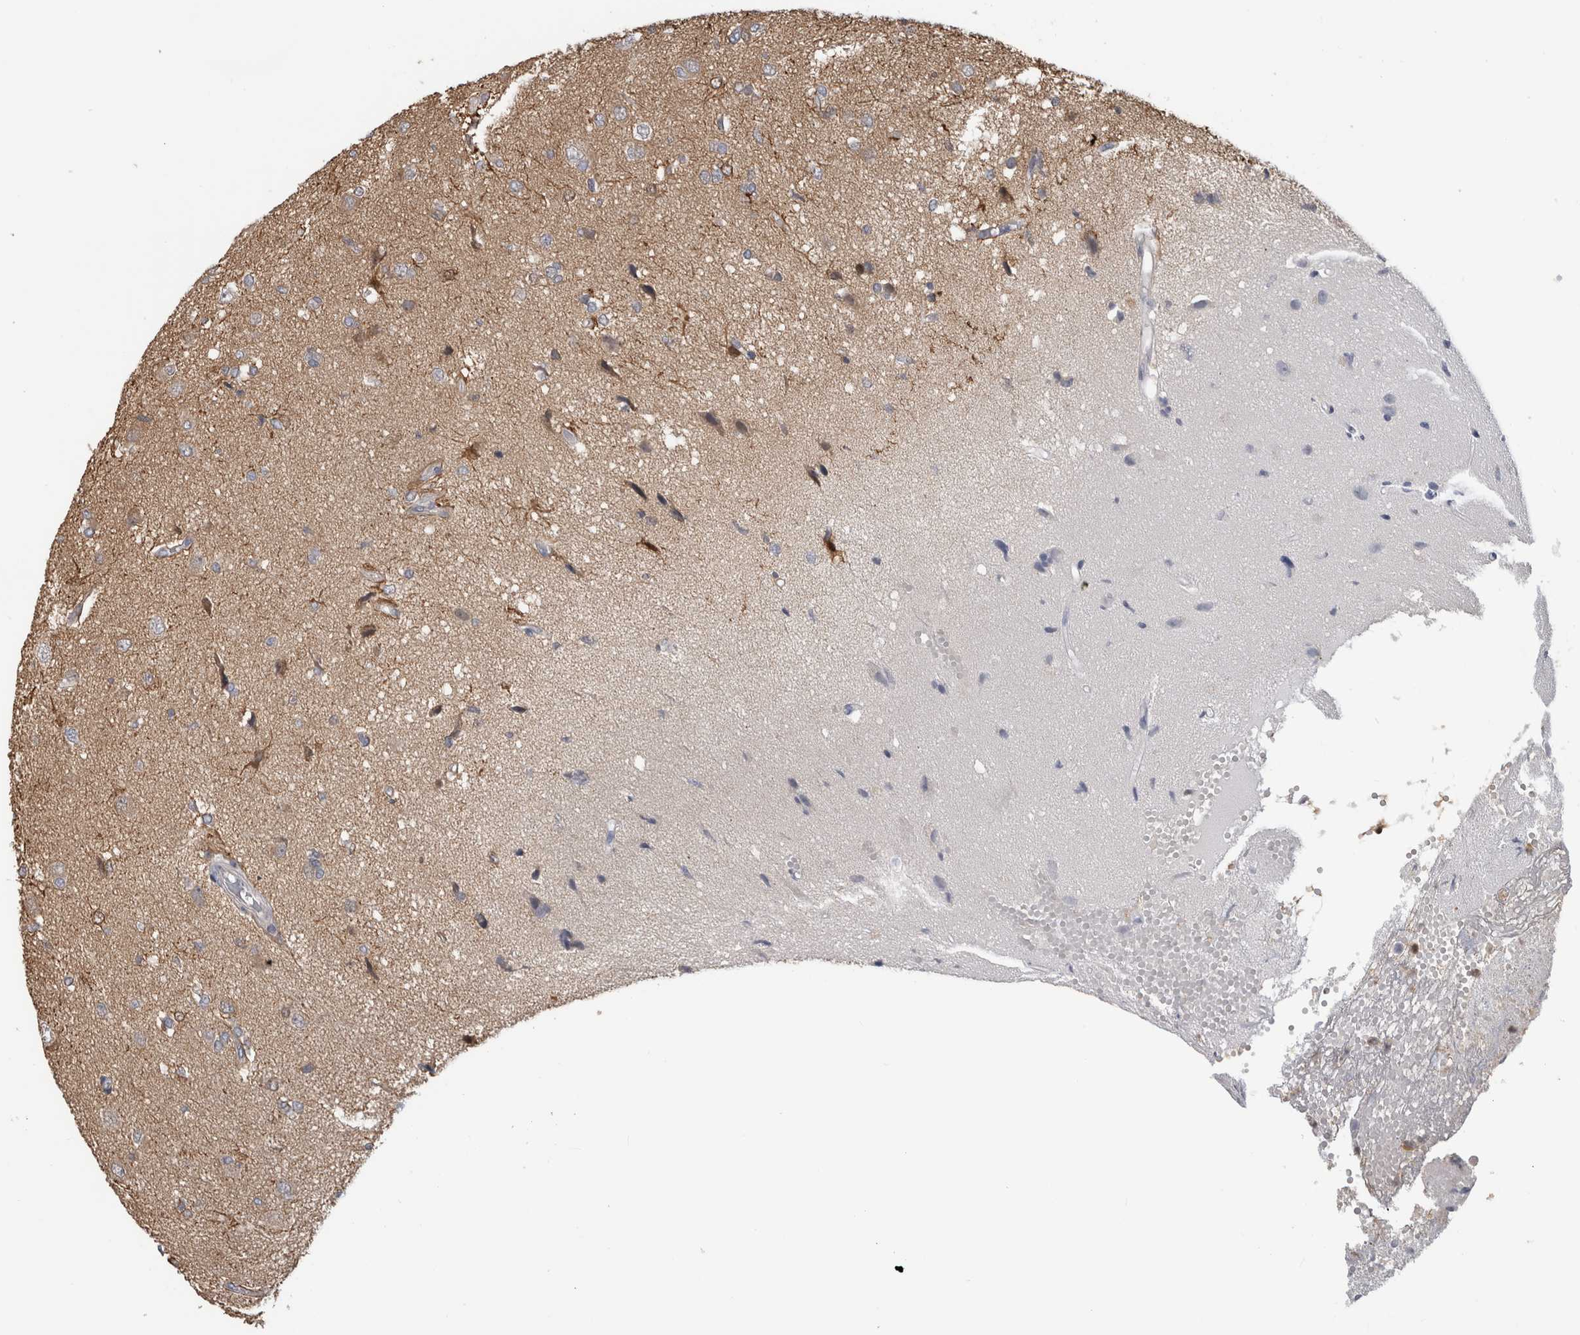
{"staining": {"intensity": "weak", "quantity": "<25%", "location": "cytoplasmic/membranous"}, "tissue": "glioma", "cell_type": "Tumor cells", "image_type": "cancer", "snomed": [{"axis": "morphology", "description": "Glioma, malignant, High grade"}, {"axis": "topography", "description": "Brain"}], "caption": "An image of human malignant high-grade glioma is negative for staining in tumor cells. (DAB IHC, high magnification).", "gene": "USH1G", "patient": {"sex": "female", "age": 59}}